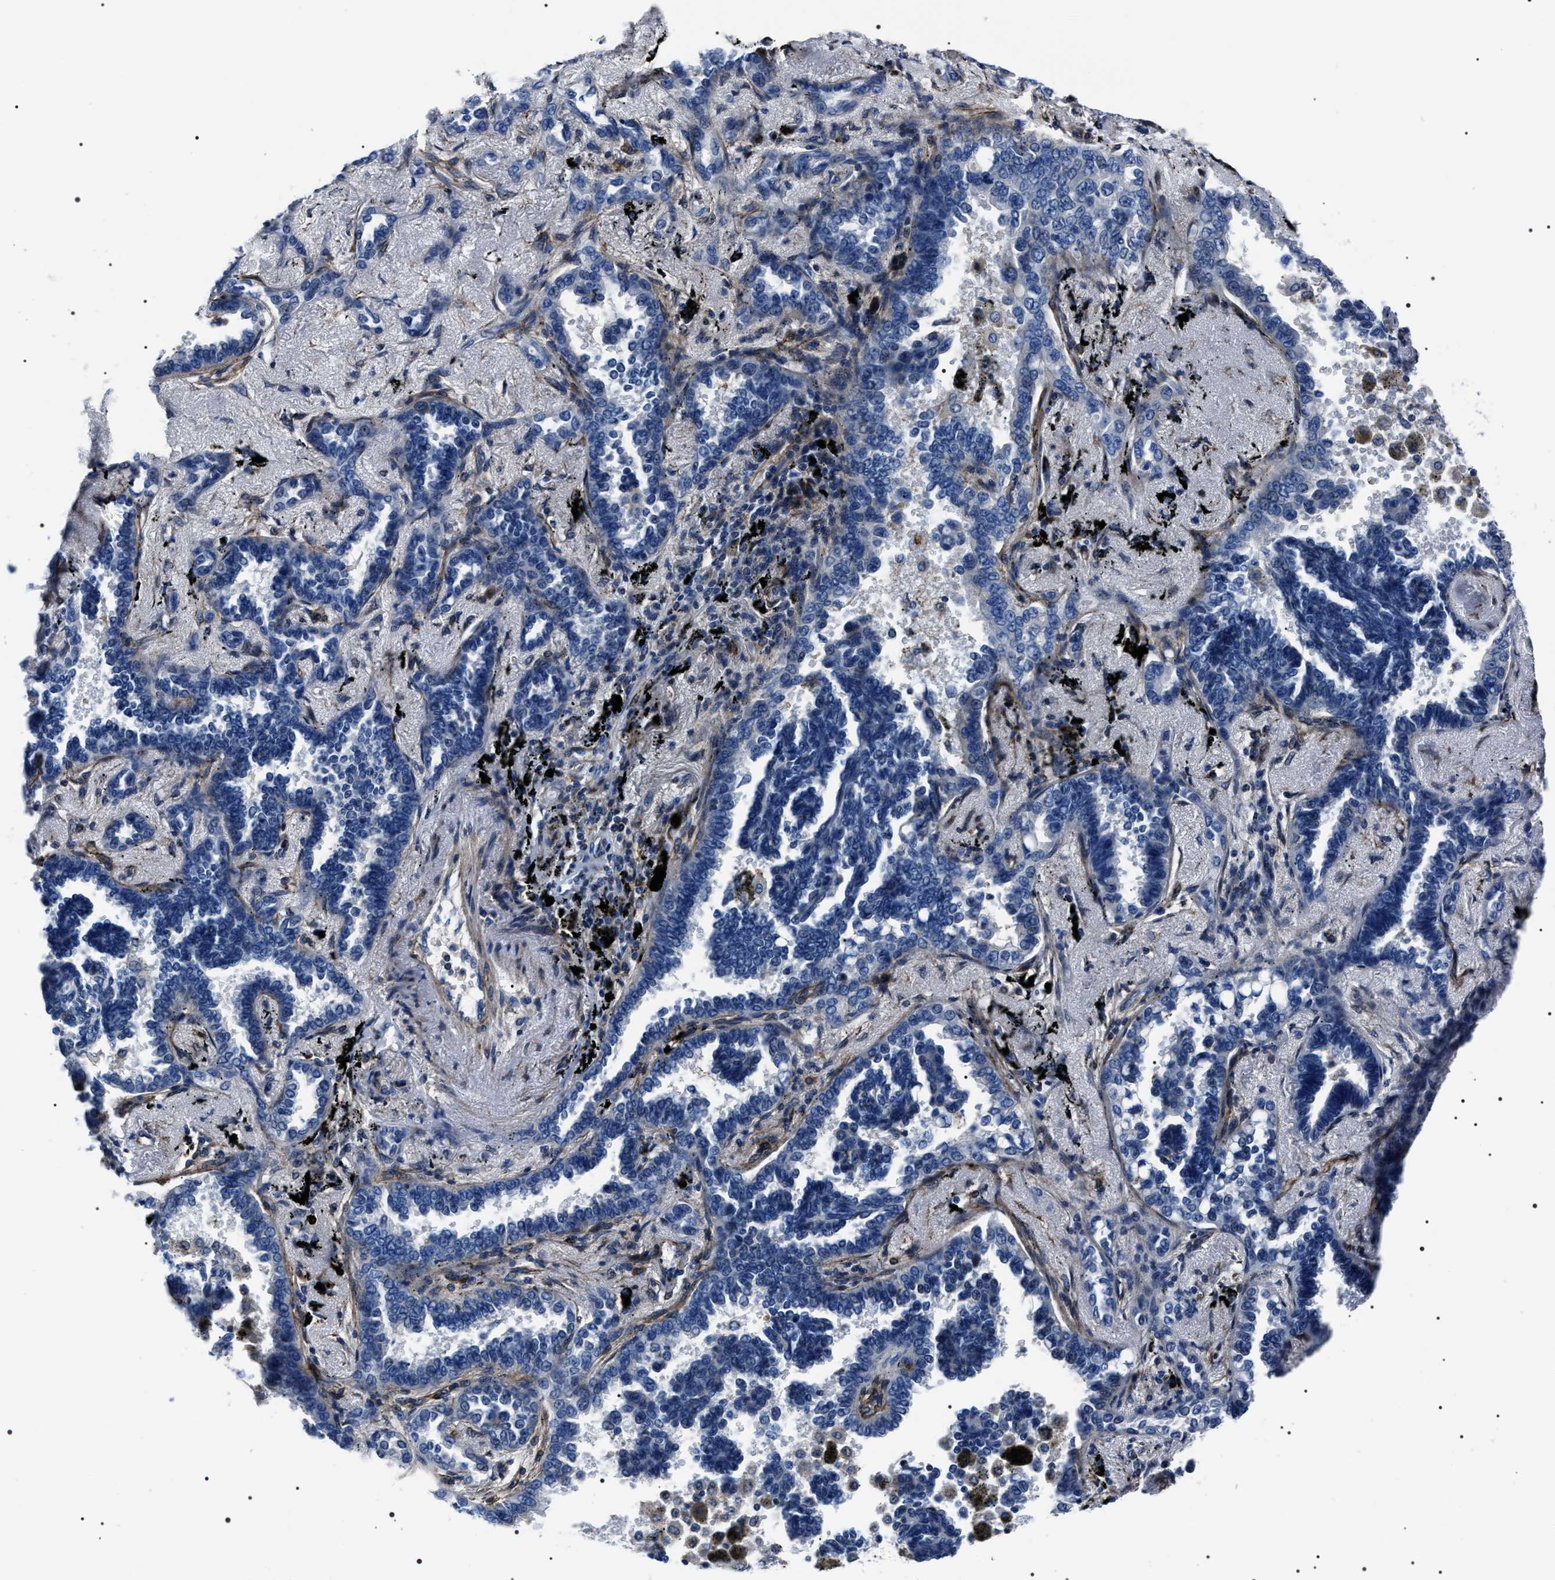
{"staining": {"intensity": "negative", "quantity": "none", "location": "none"}, "tissue": "lung cancer", "cell_type": "Tumor cells", "image_type": "cancer", "snomed": [{"axis": "morphology", "description": "Adenocarcinoma, NOS"}, {"axis": "topography", "description": "Lung"}], "caption": "Micrograph shows no protein staining in tumor cells of lung cancer tissue.", "gene": "BAG2", "patient": {"sex": "male", "age": 59}}